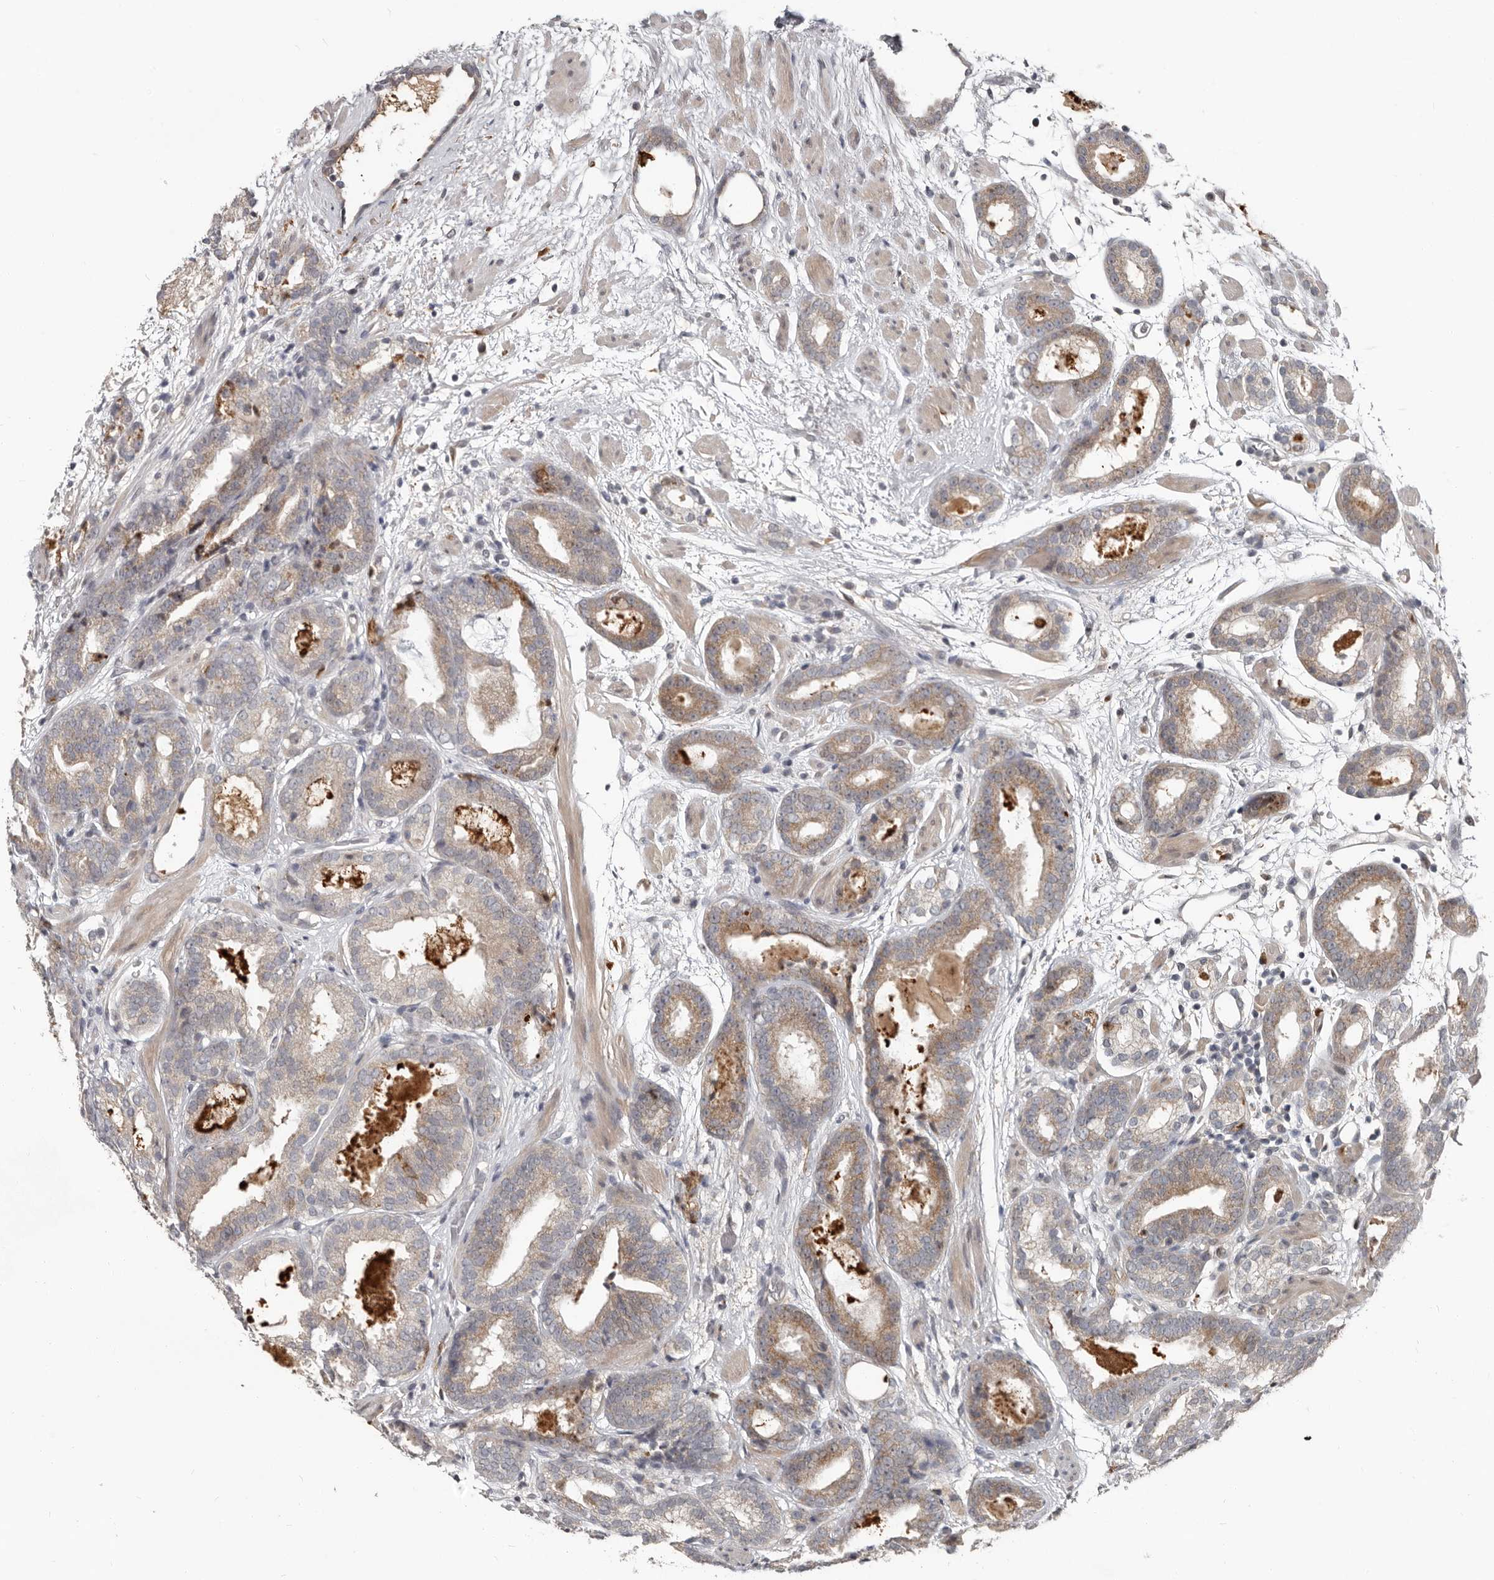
{"staining": {"intensity": "moderate", "quantity": "25%-75%", "location": "cytoplasmic/membranous"}, "tissue": "prostate cancer", "cell_type": "Tumor cells", "image_type": "cancer", "snomed": [{"axis": "morphology", "description": "Adenocarcinoma, Low grade"}, {"axis": "topography", "description": "Prostate"}], "caption": "This image demonstrates IHC staining of human prostate low-grade adenocarcinoma, with medium moderate cytoplasmic/membranous expression in approximately 25%-75% of tumor cells.", "gene": "APOL6", "patient": {"sex": "male", "age": 69}}